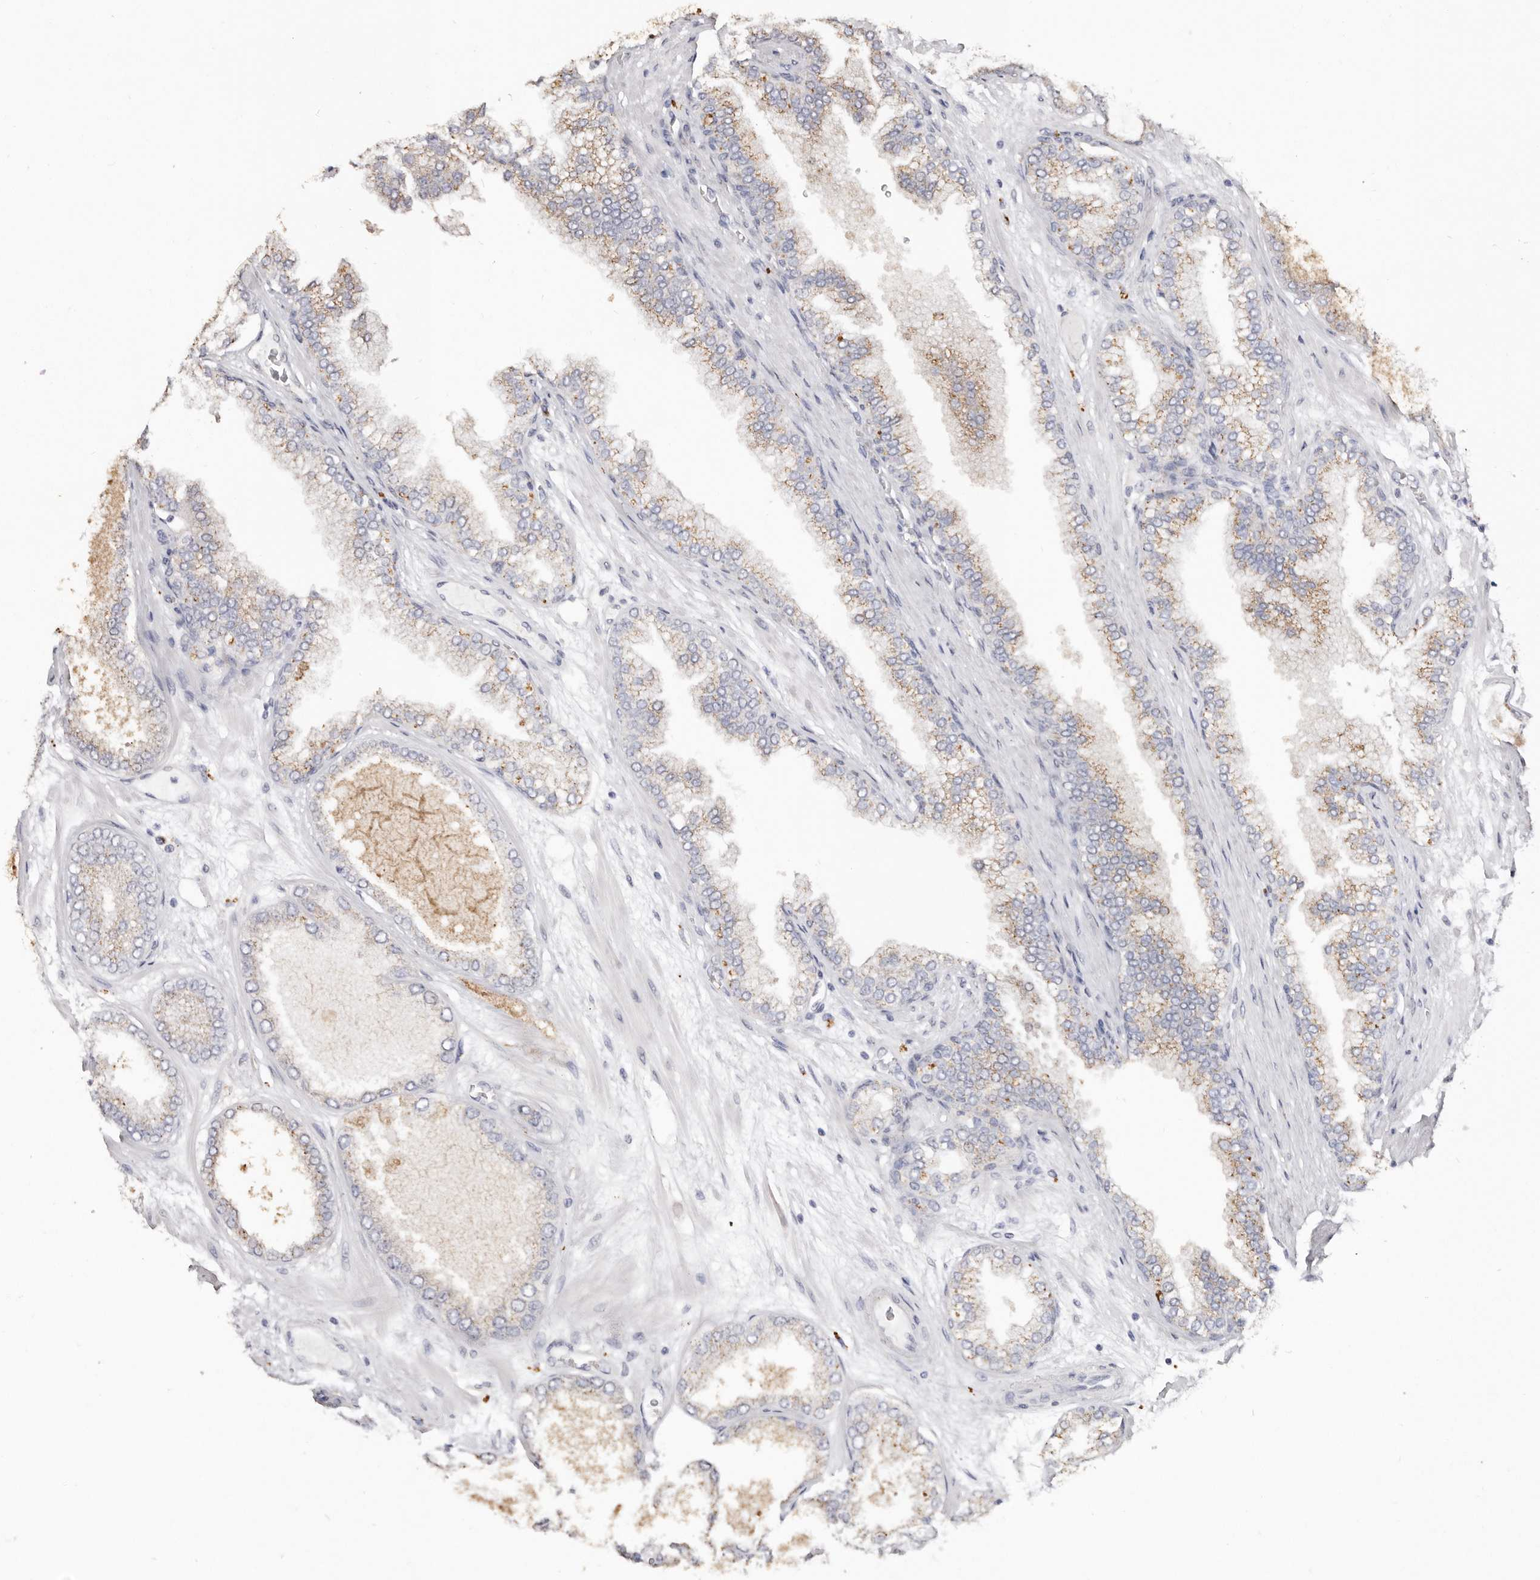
{"staining": {"intensity": "moderate", "quantity": ">75%", "location": "cytoplasmic/membranous"}, "tissue": "prostate cancer", "cell_type": "Tumor cells", "image_type": "cancer", "snomed": [{"axis": "morphology", "description": "Adenocarcinoma, High grade"}, {"axis": "topography", "description": "Prostate"}], "caption": "Approximately >75% of tumor cells in adenocarcinoma (high-grade) (prostate) demonstrate moderate cytoplasmic/membranous protein staining as visualized by brown immunohistochemical staining.", "gene": "LGALS7B", "patient": {"sex": "male", "age": 58}}